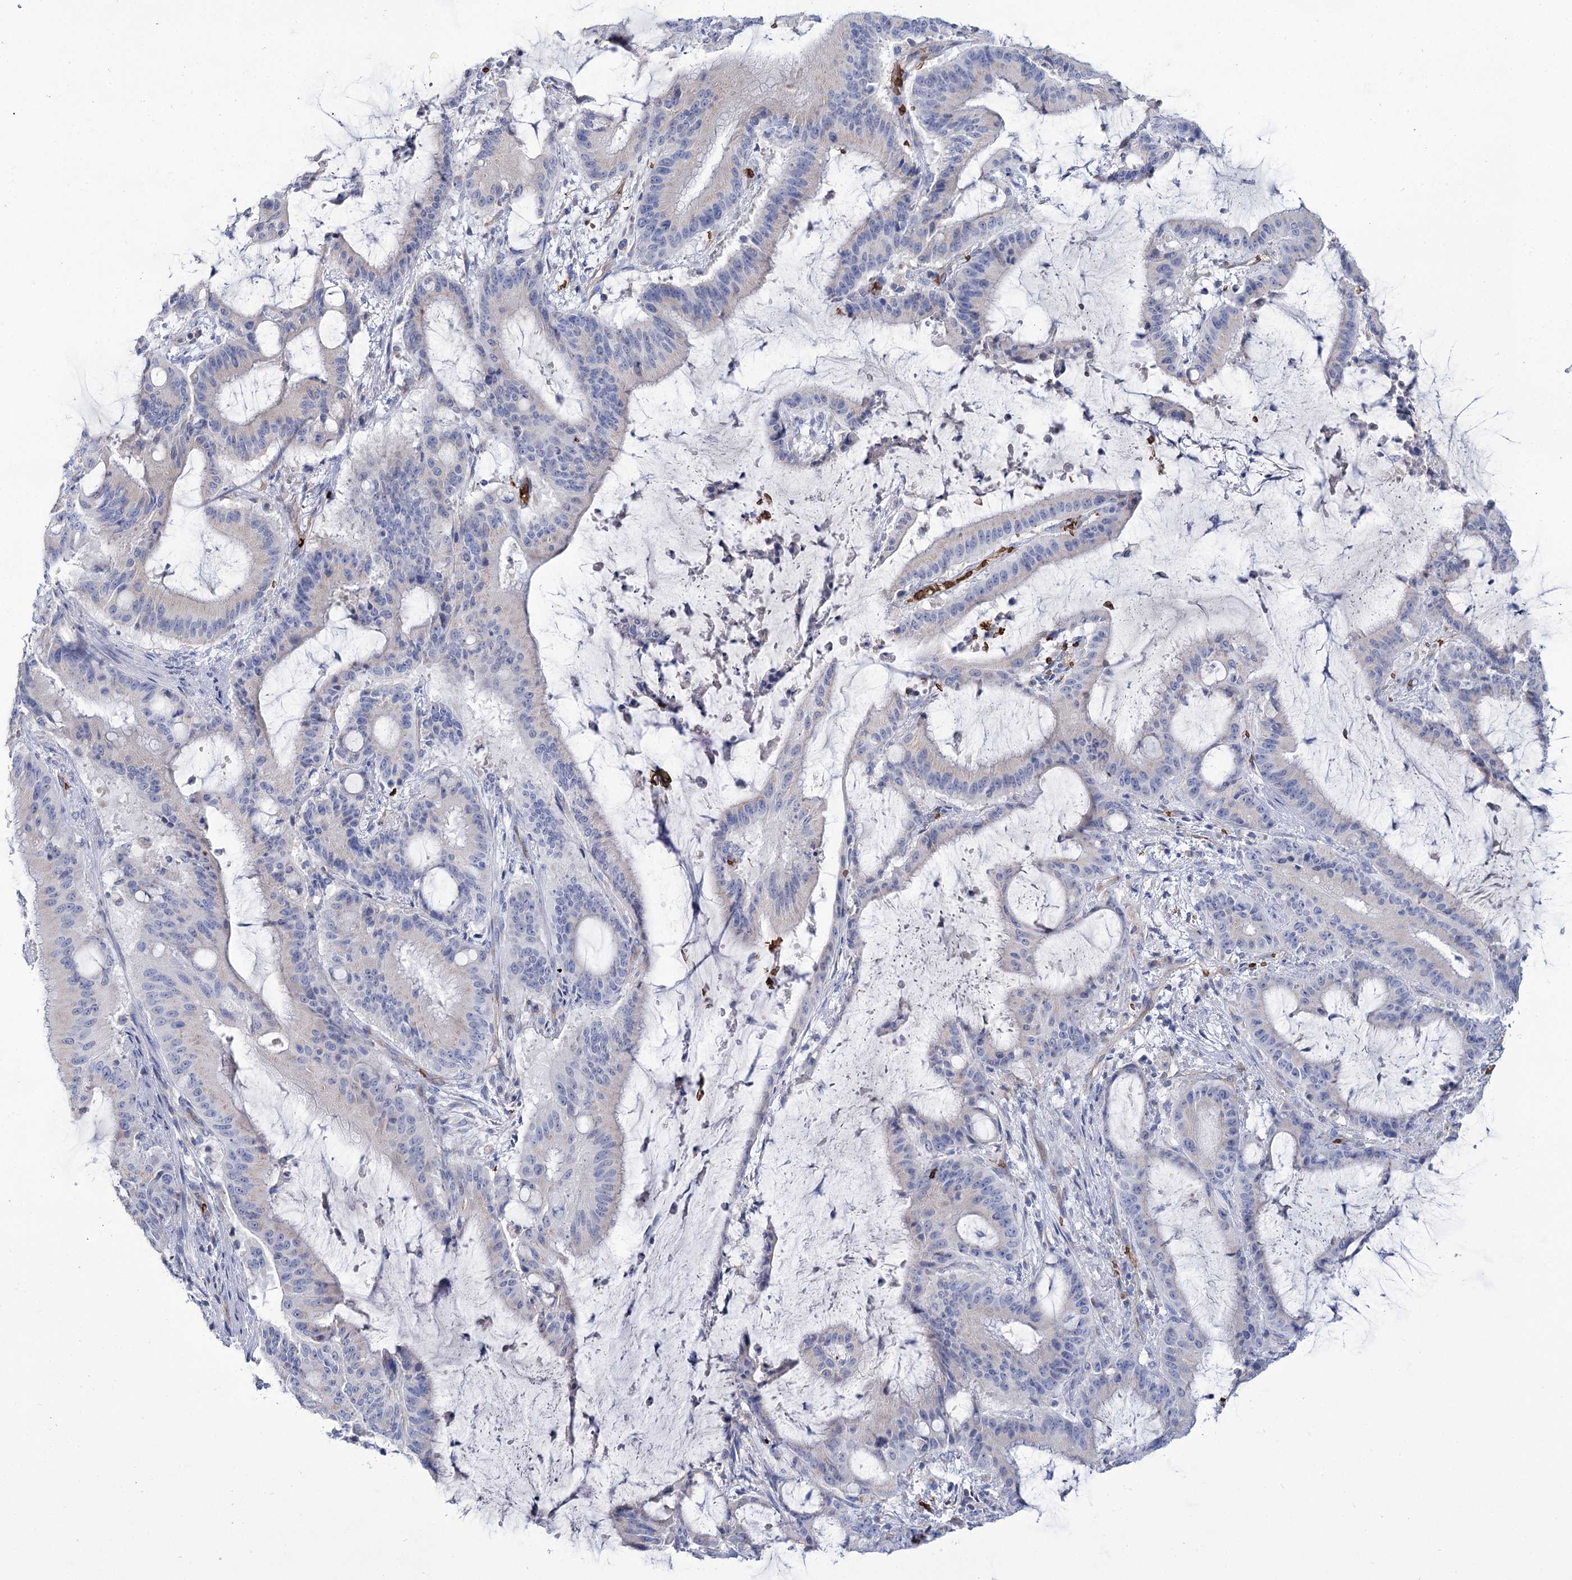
{"staining": {"intensity": "negative", "quantity": "none", "location": "none"}, "tissue": "liver cancer", "cell_type": "Tumor cells", "image_type": "cancer", "snomed": [{"axis": "morphology", "description": "Normal tissue, NOS"}, {"axis": "morphology", "description": "Cholangiocarcinoma"}, {"axis": "topography", "description": "Liver"}, {"axis": "topography", "description": "Peripheral nerve tissue"}], "caption": "Immunohistochemistry (IHC) histopathology image of human cholangiocarcinoma (liver) stained for a protein (brown), which demonstrates no expression in tumor cells.", "gene": "GBF1", "patient": {"sex": "female", "age": 73}}